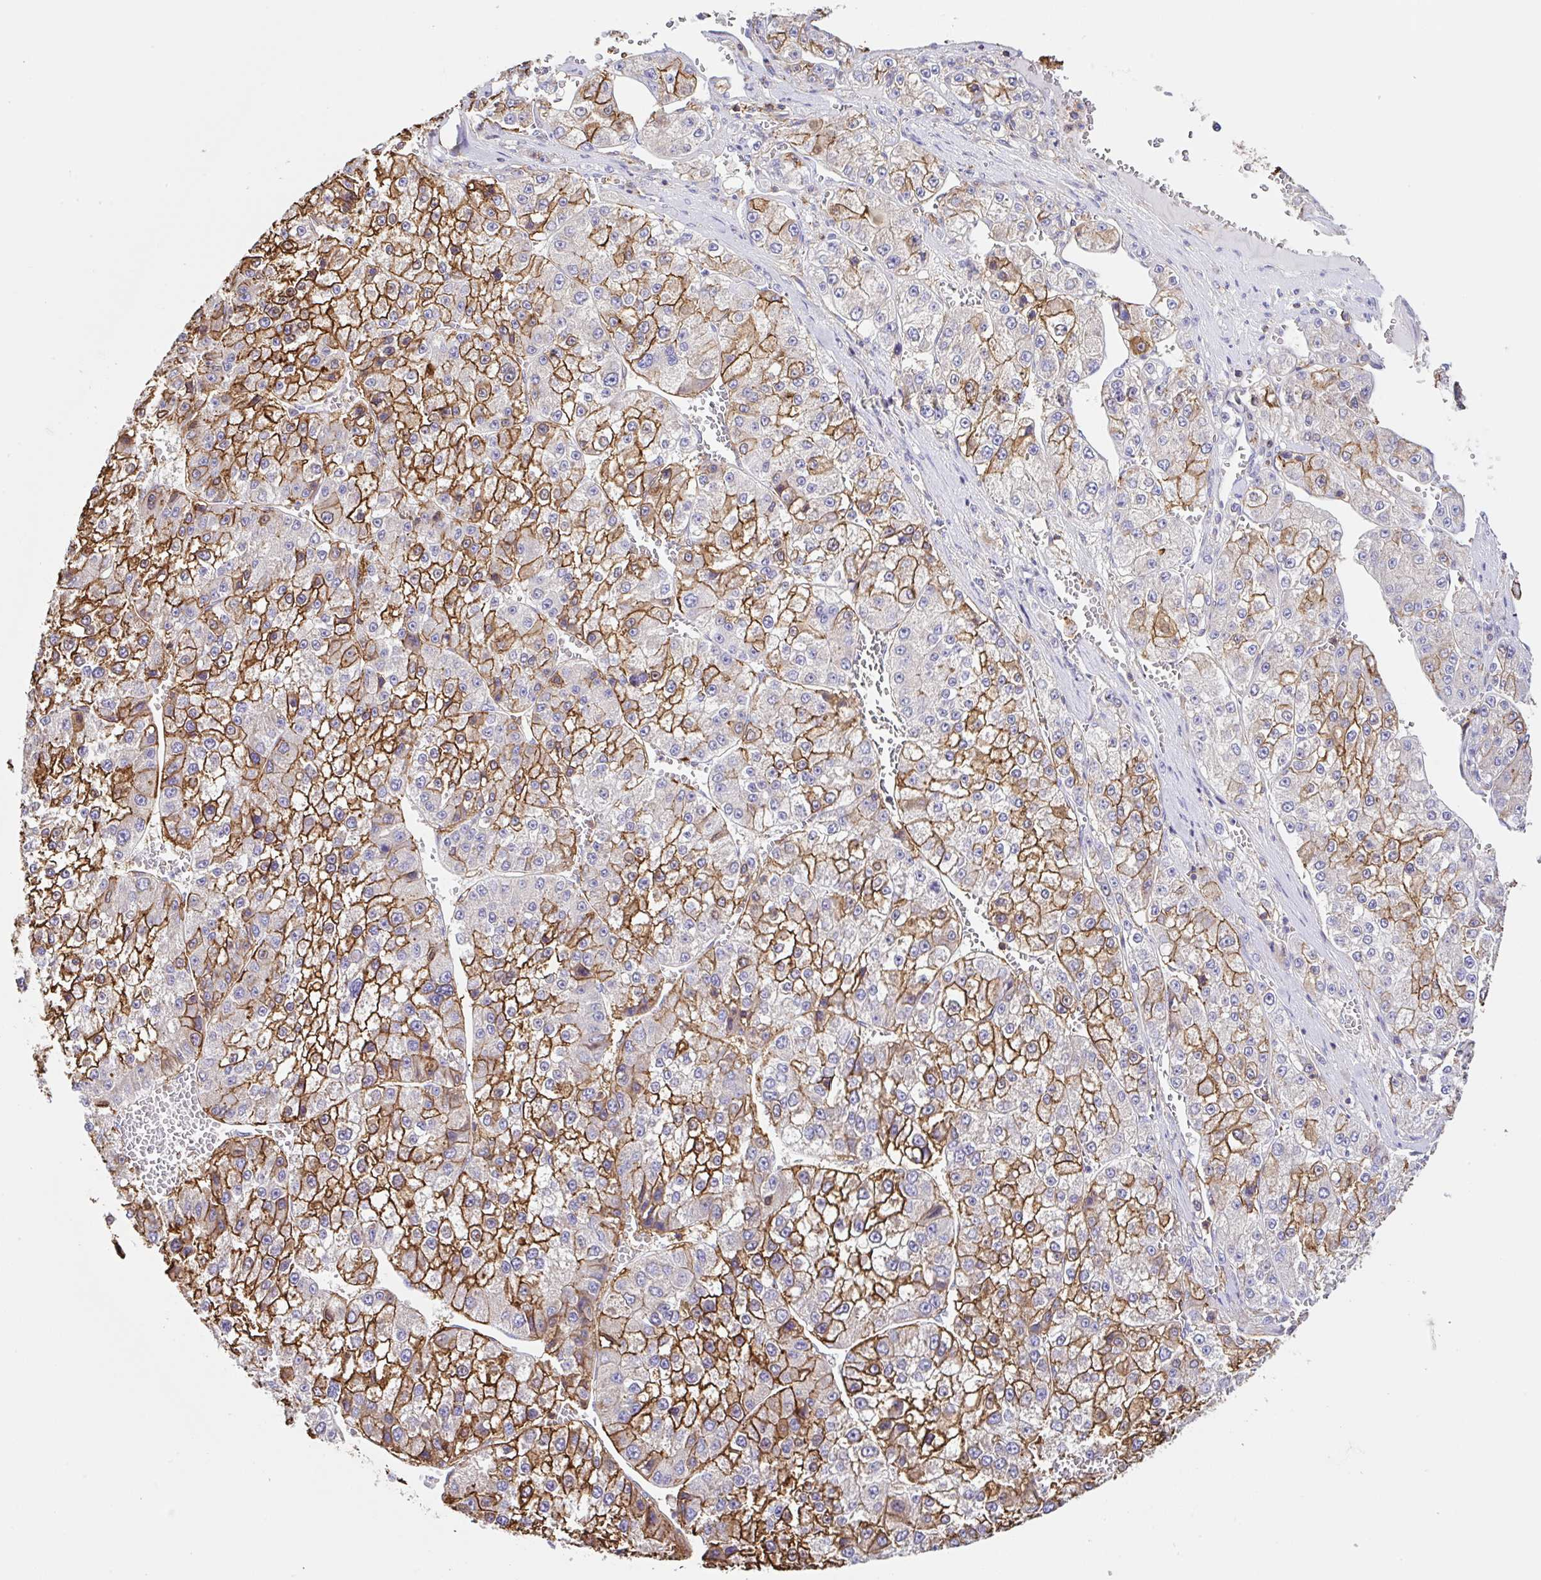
{"staining": {"intensity": "strong", "quantity": "25%-75%", "location": "cytoplasmic/membranous"}, "tissue": "liver cancer", "cell_type": "Tumor cells", "image_type": "cancer", "snomed": [{"axis": "morphology", "description": "Carcinoma, Hepatocellular, NOS"}, {"axis": "topography", "description": "Liver"}], "caption": "A high amount of strong cytoplasmic/membranous staining is seen in approximately 25%-75% of tumor cells in liver cancer tissue.", "gene": "MTTP", "patient": {"sex": "female", "age": 73}}